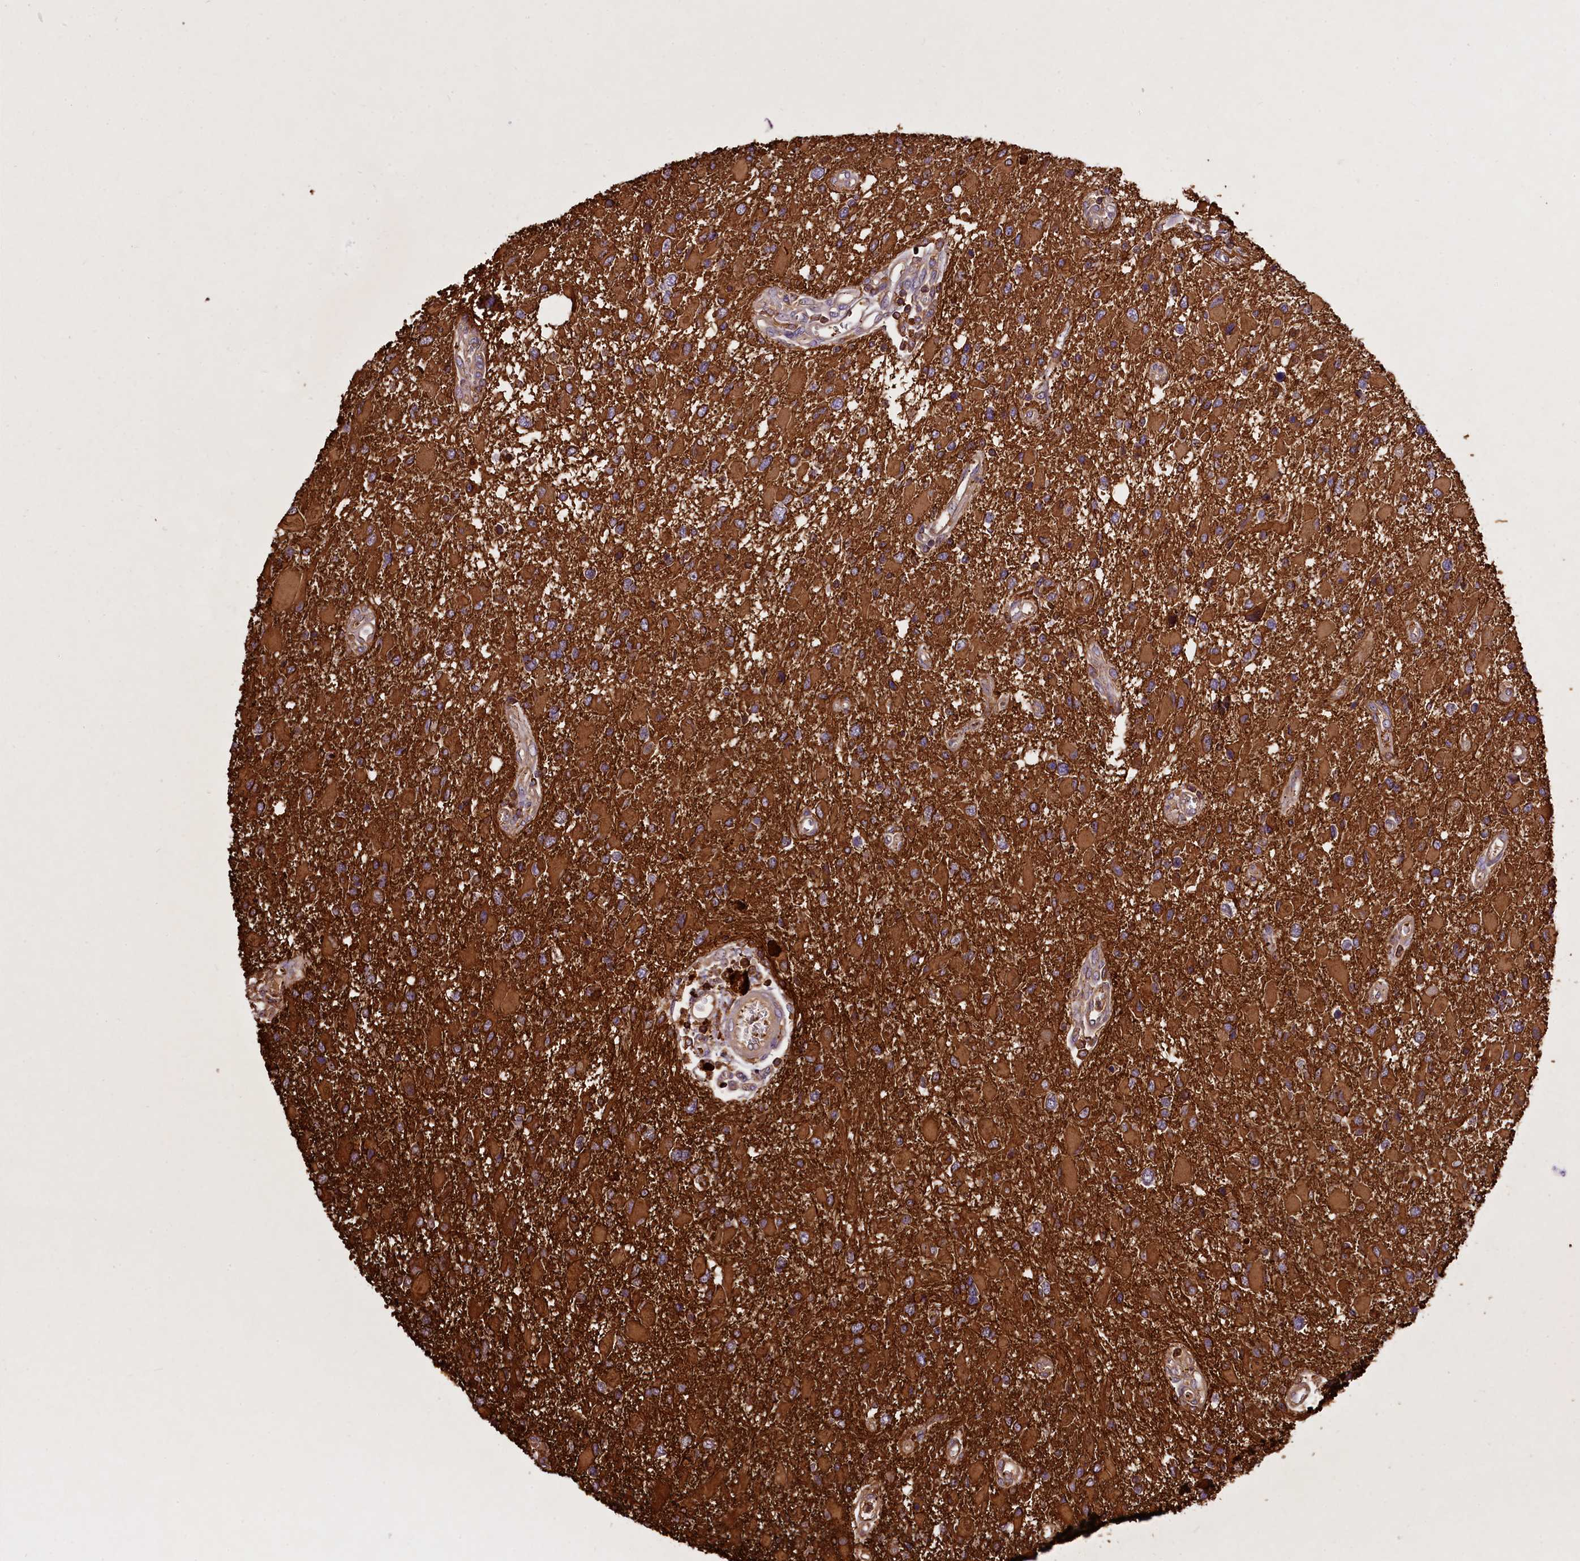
{"staining": {"intensity": "strong", "quantity": ">75%", "location": "cytoplasmic/membranous"}, "tissue": "glioma", "cell_type": "Tumor cells", "image_type": "cancer", "snomed": [{"axis": "morphology", "description": "Glioma, malignant, High grade"}, {"axis": "topography", "description": "Brain"}], "caption": "Tumor cells exhibit strong cytoplasmic/membranous staining in approximately >75% of cells in malignant glioma (high-grade).", "gene": "RARS2", "patient": {"sex": "male", "age": 53}}